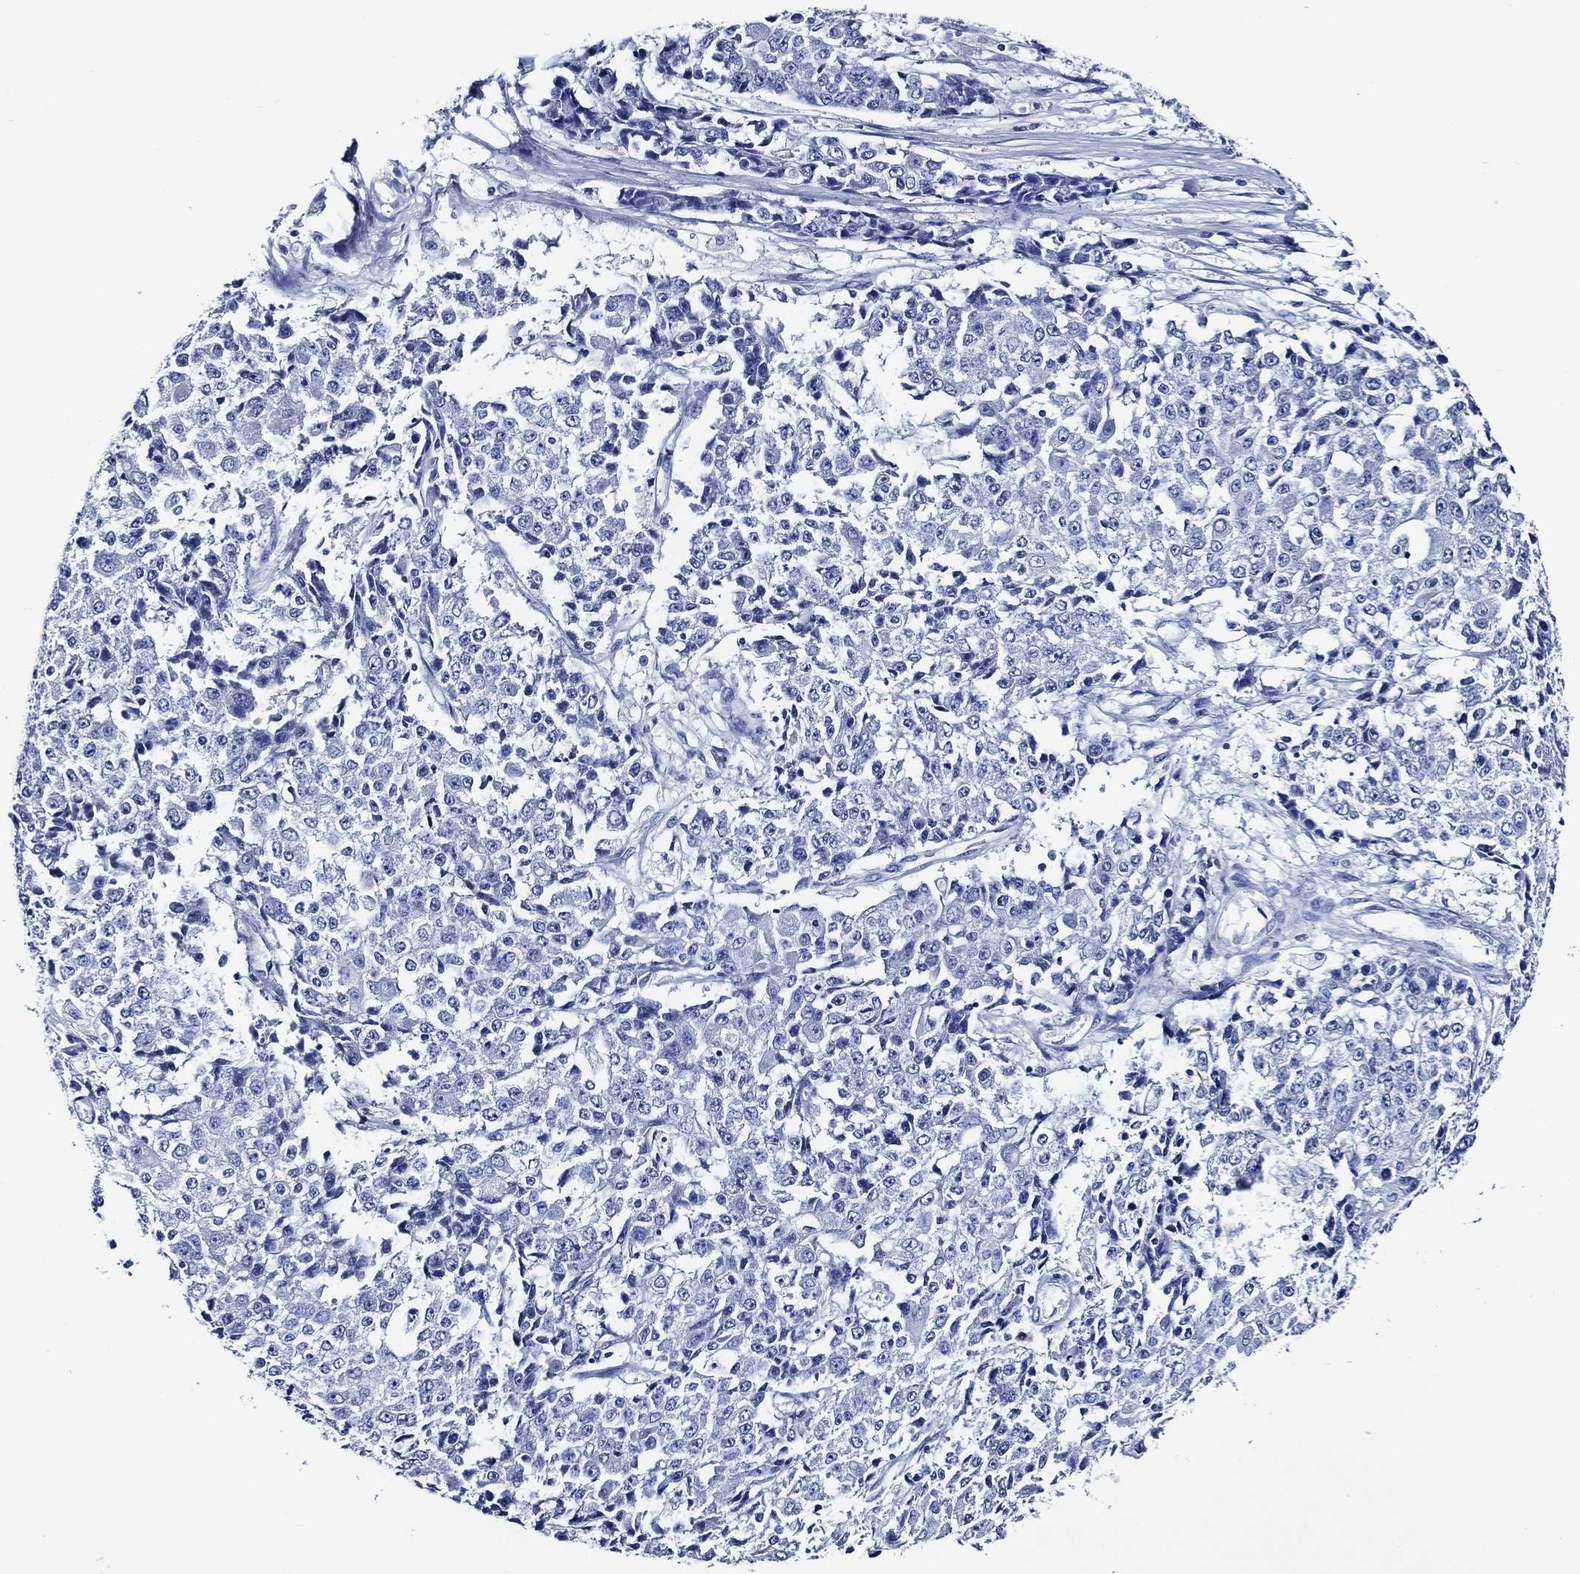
{"staining": {"intensity": "negative", "quantity": "none", "location": "none"}, "tissue": "ovarian cancer", "cell_type": "Tumor cells", "image_type": "cancer", "snomed": [{"axis": "morphology", "description": "Carcinoma, endometroid"}, {"axis": "topography", "description": "Ovary"}], "caption": "The micrograph reveals no significant expression in tumor cells of endometroid carcinoma (ovarian).", "gene": "WDR62", "patient": {"sex": "female", "age": 42}}